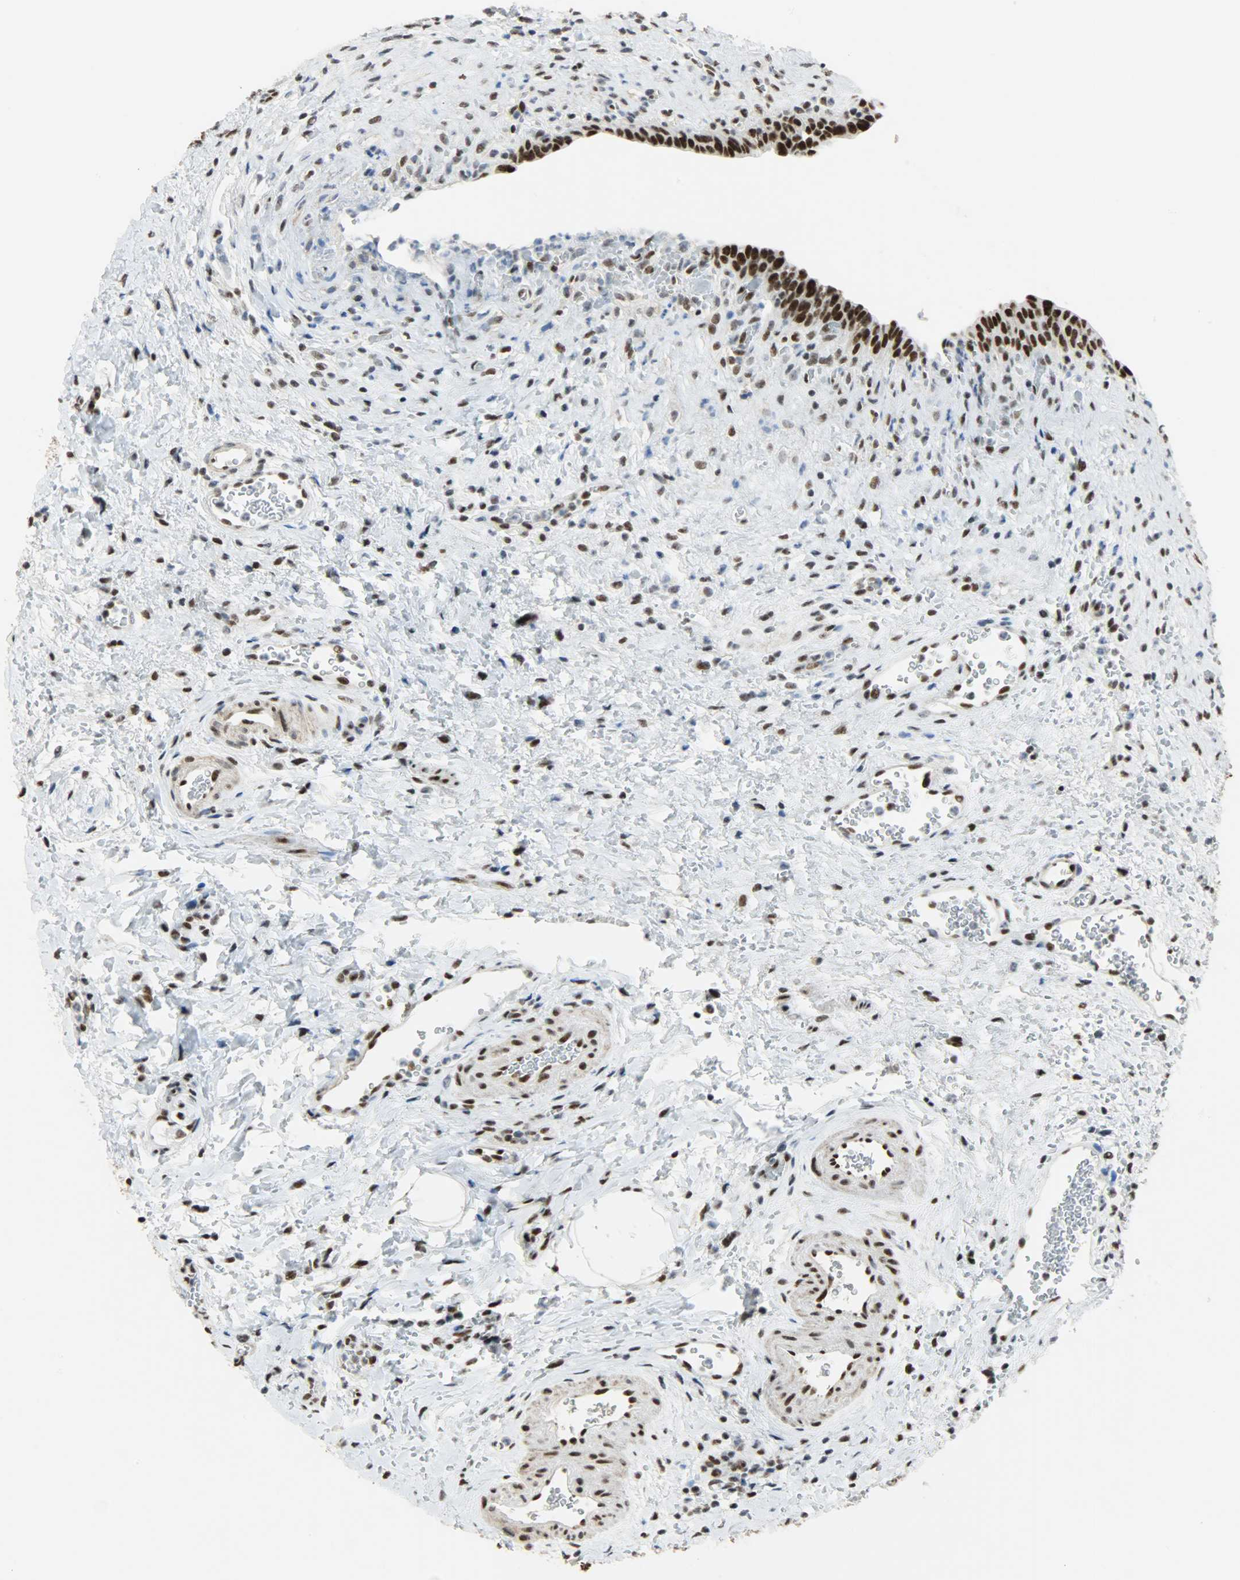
{"staining": {"intensity": "strong", "quantity": ">75%", "location": "nuclear"}, "tissue": "urinary bladder", "cell_type": "Urothelial cells", "image_type": "normal", "snomed": [{"axis": "morphology", "description": "Normal tissue, NOS"}, {"axis": "morphology", "description": "Dysplasia, NOS"}, {"axis": "topography", "description": "Urinary bladder"}], "caption": "Strong nuclear expression is seen in approximately >75% of urothelial cells in unremarkable urinary bladder. (DAB (3,3'-diaminobenzidine) IHC with brightfield microscopy, high magnification).", "gene": "SSB", "patient": {"sex": "male", "age": 35}}